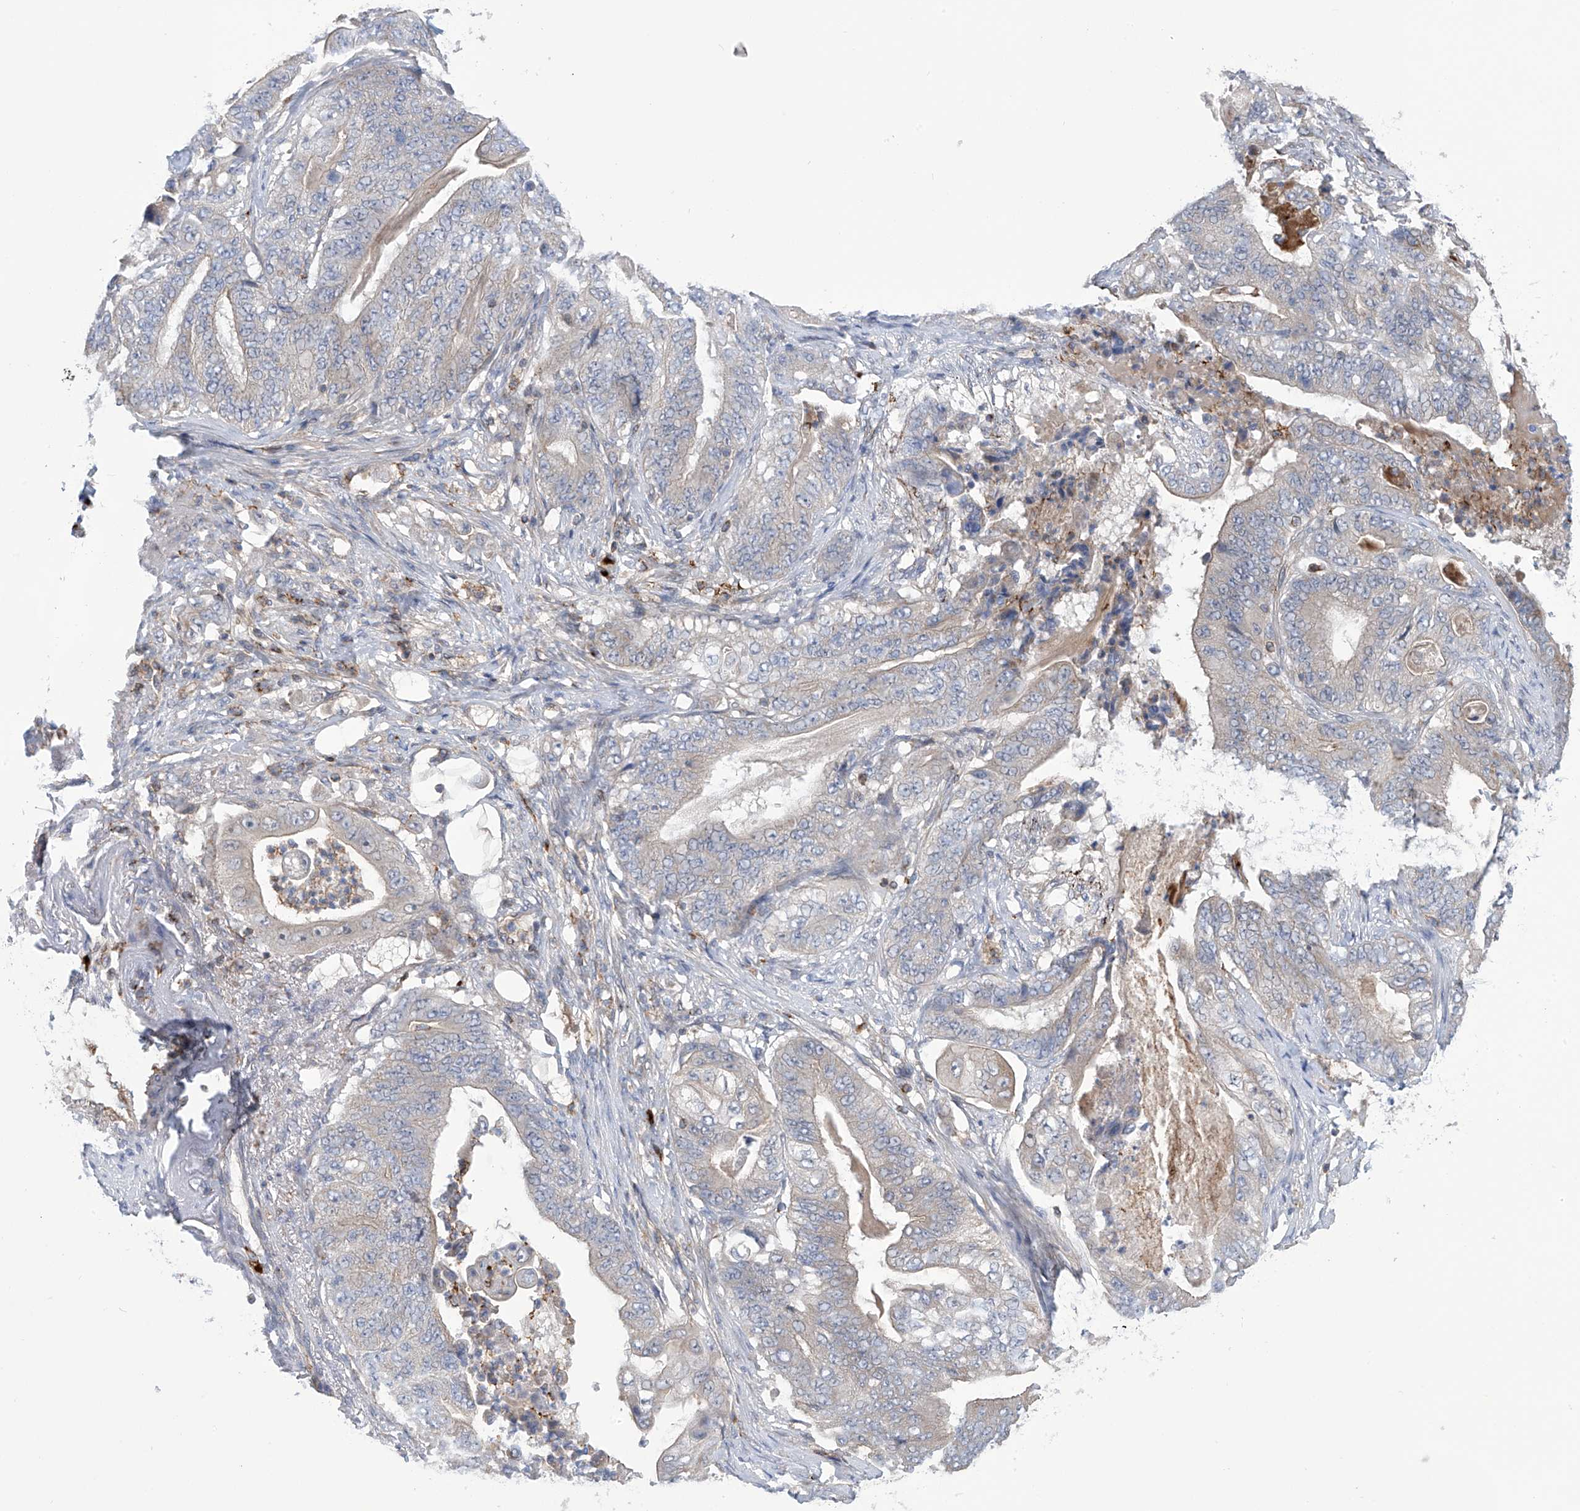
{"staining": {"intensity": "negative", "quantity": "none", "location": "none"}, "tissue": "stomach cancer", "cell_type": "Tumor cells", "image_type": "cancer", "snomed": [{"axis": "morphology", "description": "Adenocarcinoma, NOS"}, {"axis": "topography", "description": "Stomach"}], "caption": "The histopathology image reveals no significant expression in tumor cells of stomach cancer (adenocarcinoma).", "gene": "IBA57", "patient": {"sex": "female", "age": 73}}